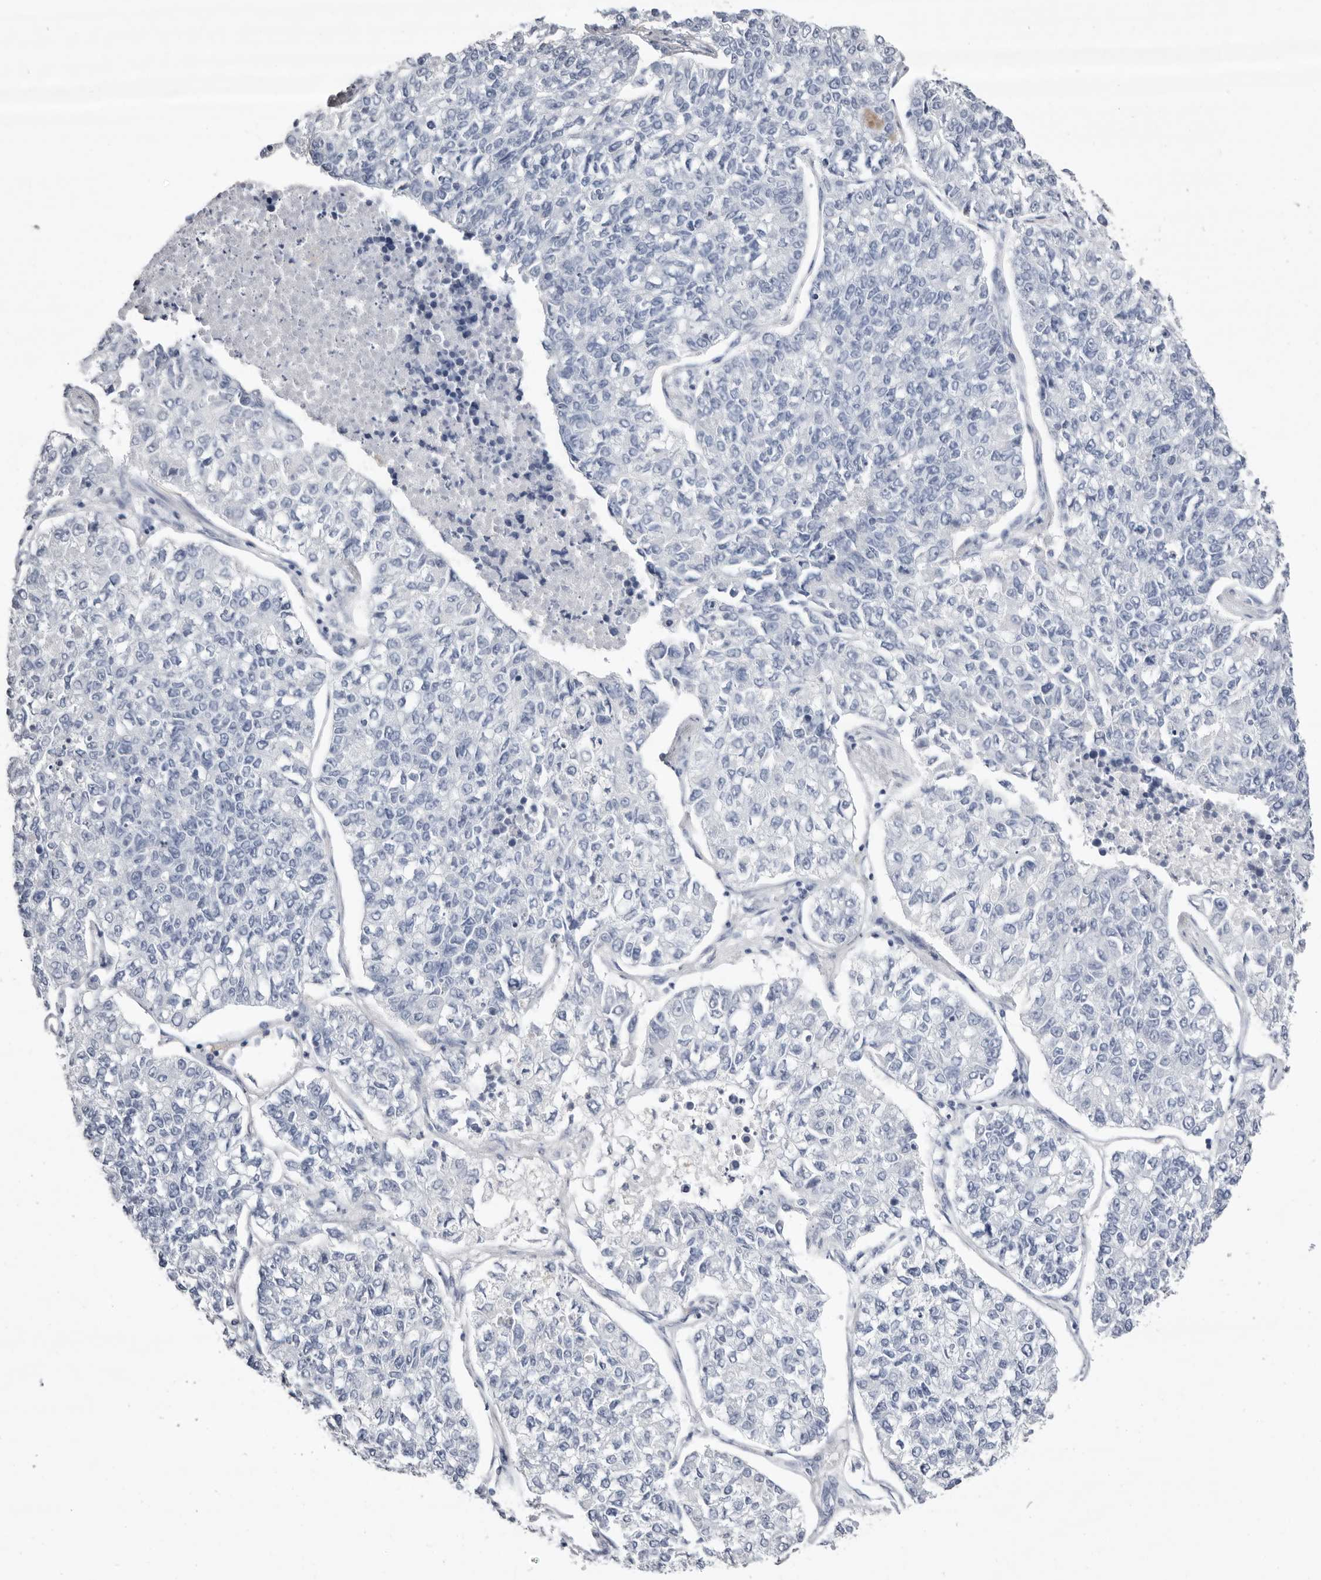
{"staining": {"intensity": "negative", "quantity": "none", "location": "none"}, "tissue": "lung cancer", "cell_type": "Tumor cells", "image_type": "cancer", "snomed": [{"axis": "morphology", "description": "Adenocarcinoma, NOS"}, {"axis": "topography", "description": "Lung"}], "caption": "Adenocarcinoma (lung) stained for a protein using immunohistochemistry exhibits no positivity tumor cells.", "gene": "LPO", "patient": {"sex": "male", "age": 49}}